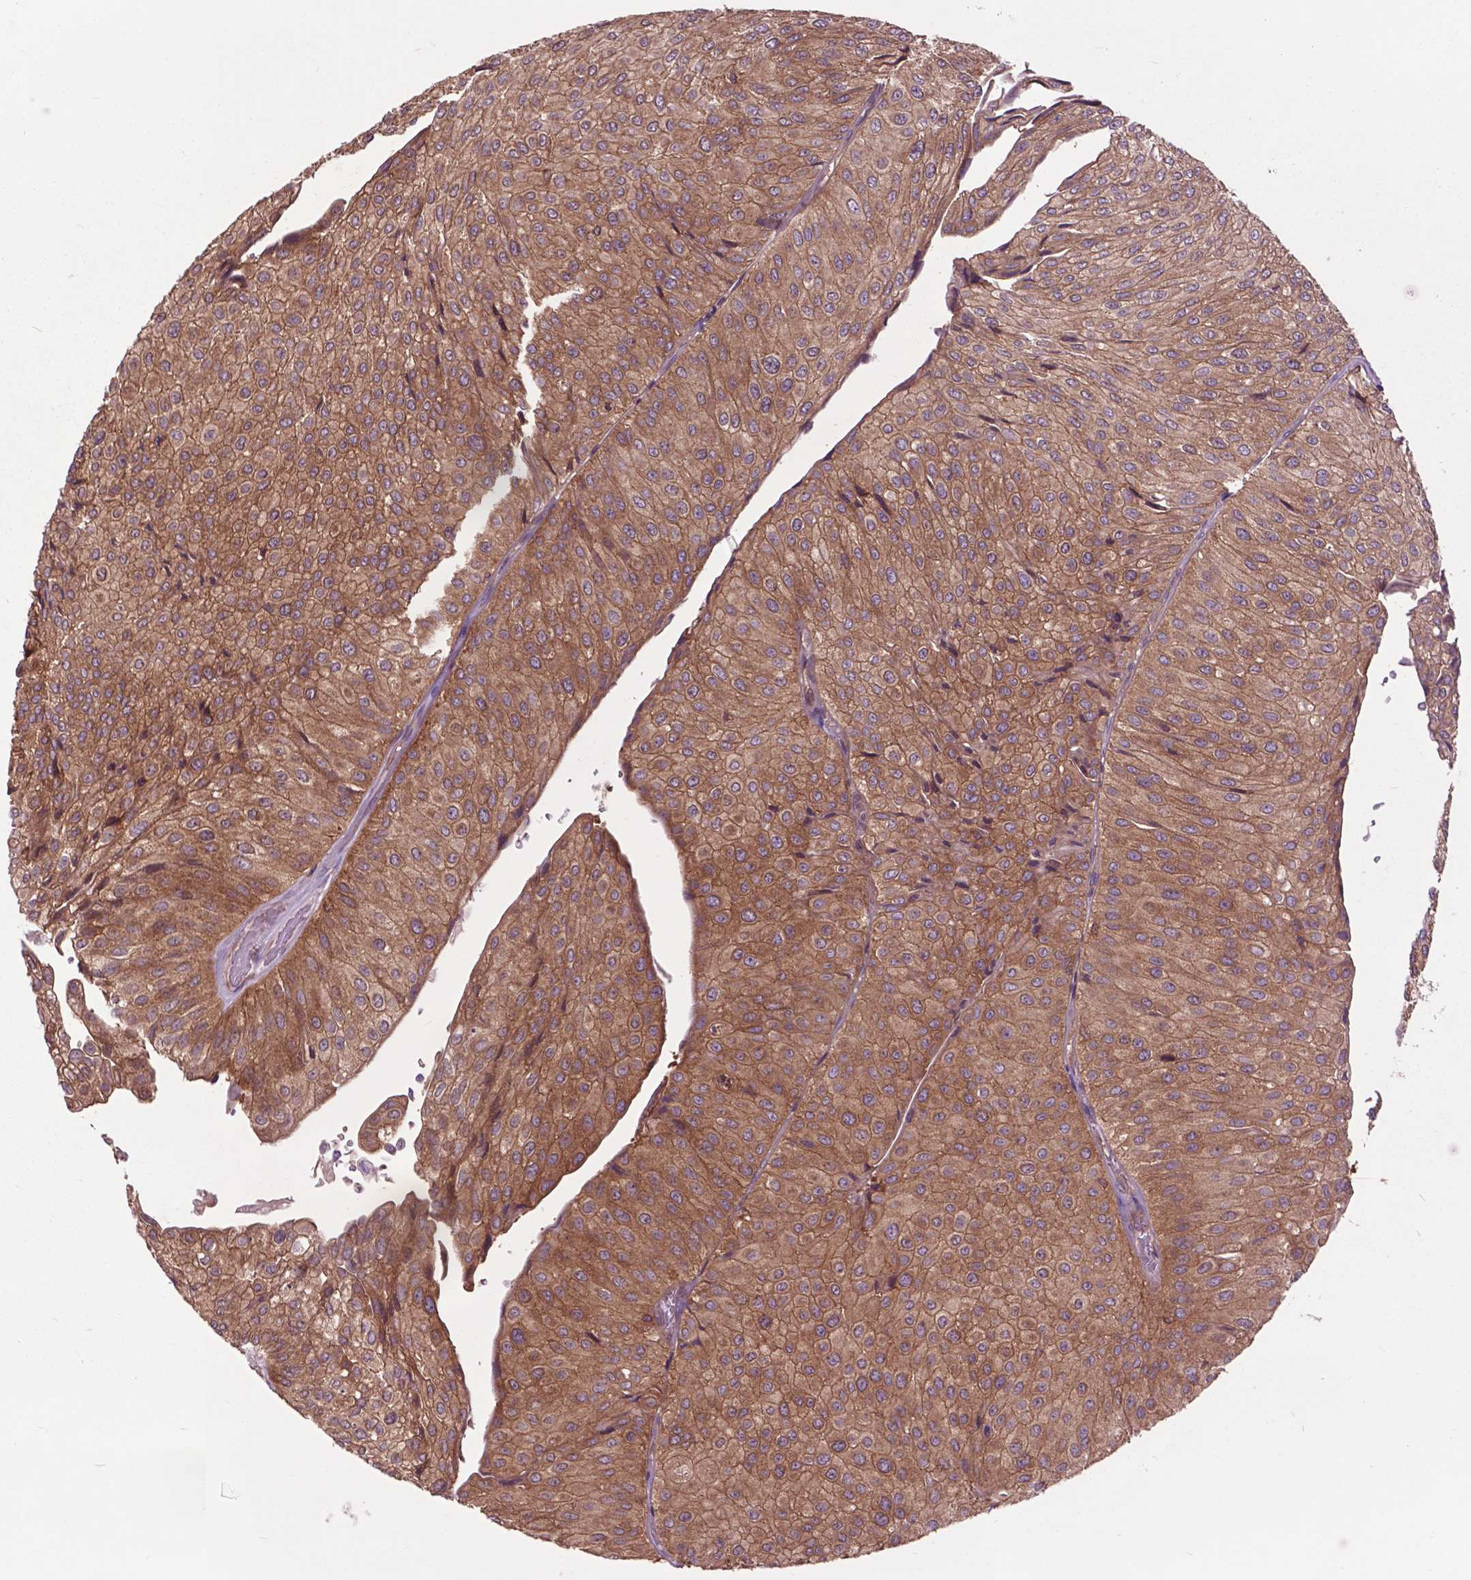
{"staining": {"intensity": "moderate", "quantity": ">75%", "location": "cytoplasmic/membranous"}, "tissue": "urothelial cancer", "cell_type": "Tumor cells", "image_type": "cancer", "snomed": [{"axis": "morphology", "description": "Urothelial carcinoma, NOS"}, {"axis": "topography", "description": "Urinary bladder"}], "caption": "A brown stain highlights moderate cytoplasmic/membranous staining of a protein in urothelial cancer tumor cells.", "gene": "ARAF", "patient": {"sex": "male", "age": 67}}